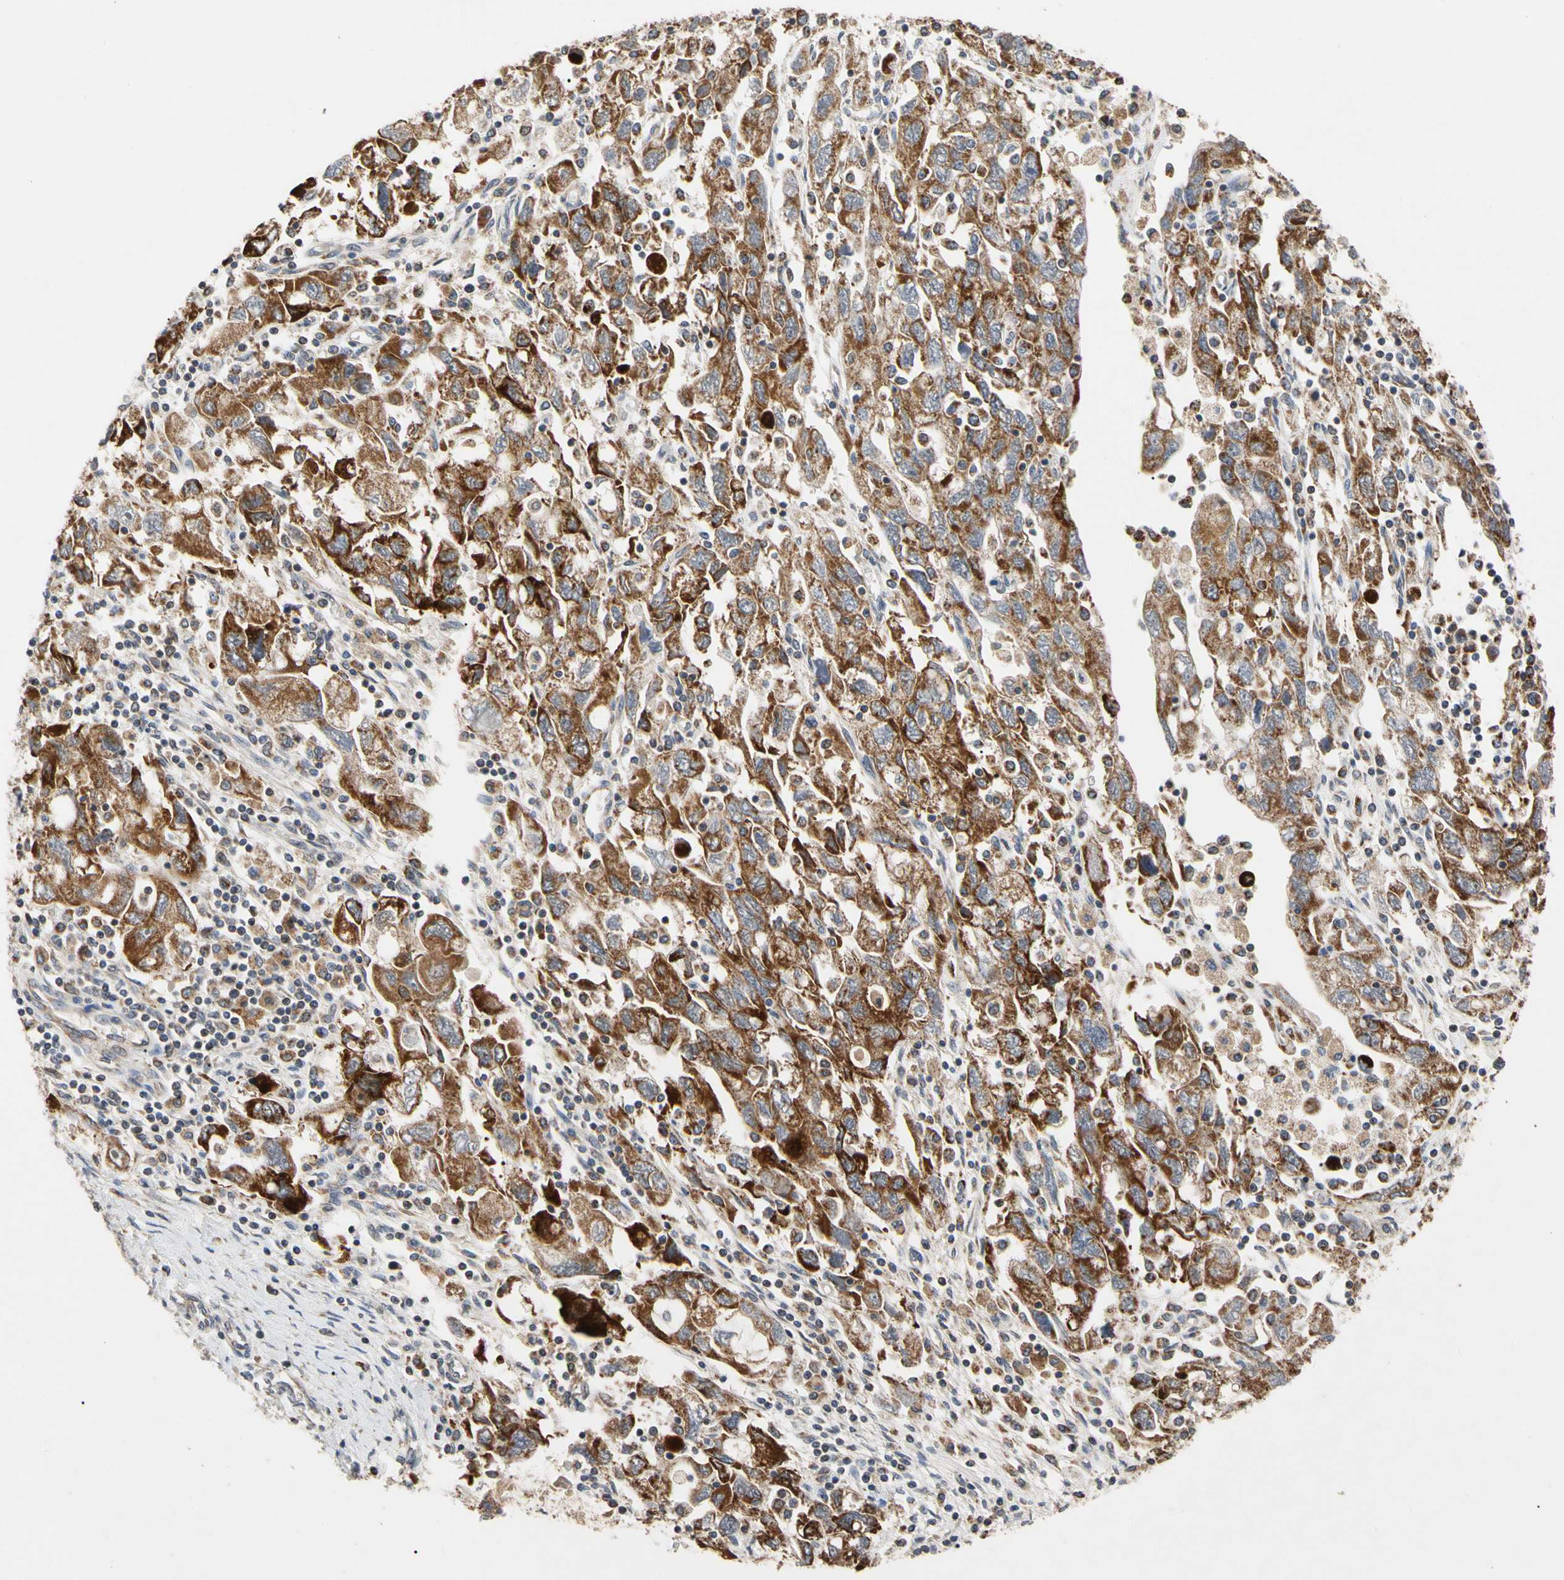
{"staining": {"intensity": "strong", "quantity": ">75%", "location": "cytoplasmic/membranous"}, "tissue": "ovarian cancer", "cell_type": "Tumor cells", "image_type": "cancer", "snomed": [{"axis": "morphology", "description": "Carcinoma, NOS"}, {"axis": "morphology", "description": "Cystadenocarcinoma, serous, NOS"}, {"axis": "topography", "description": "Ovary"}], "caption": "Strong cytoplasmic/membranous expression is appreciated in approximately >75% of tumor cells in ovarian cancer.", "gene": "GPD2", "patient": {"sex": "female", "age": 69}}